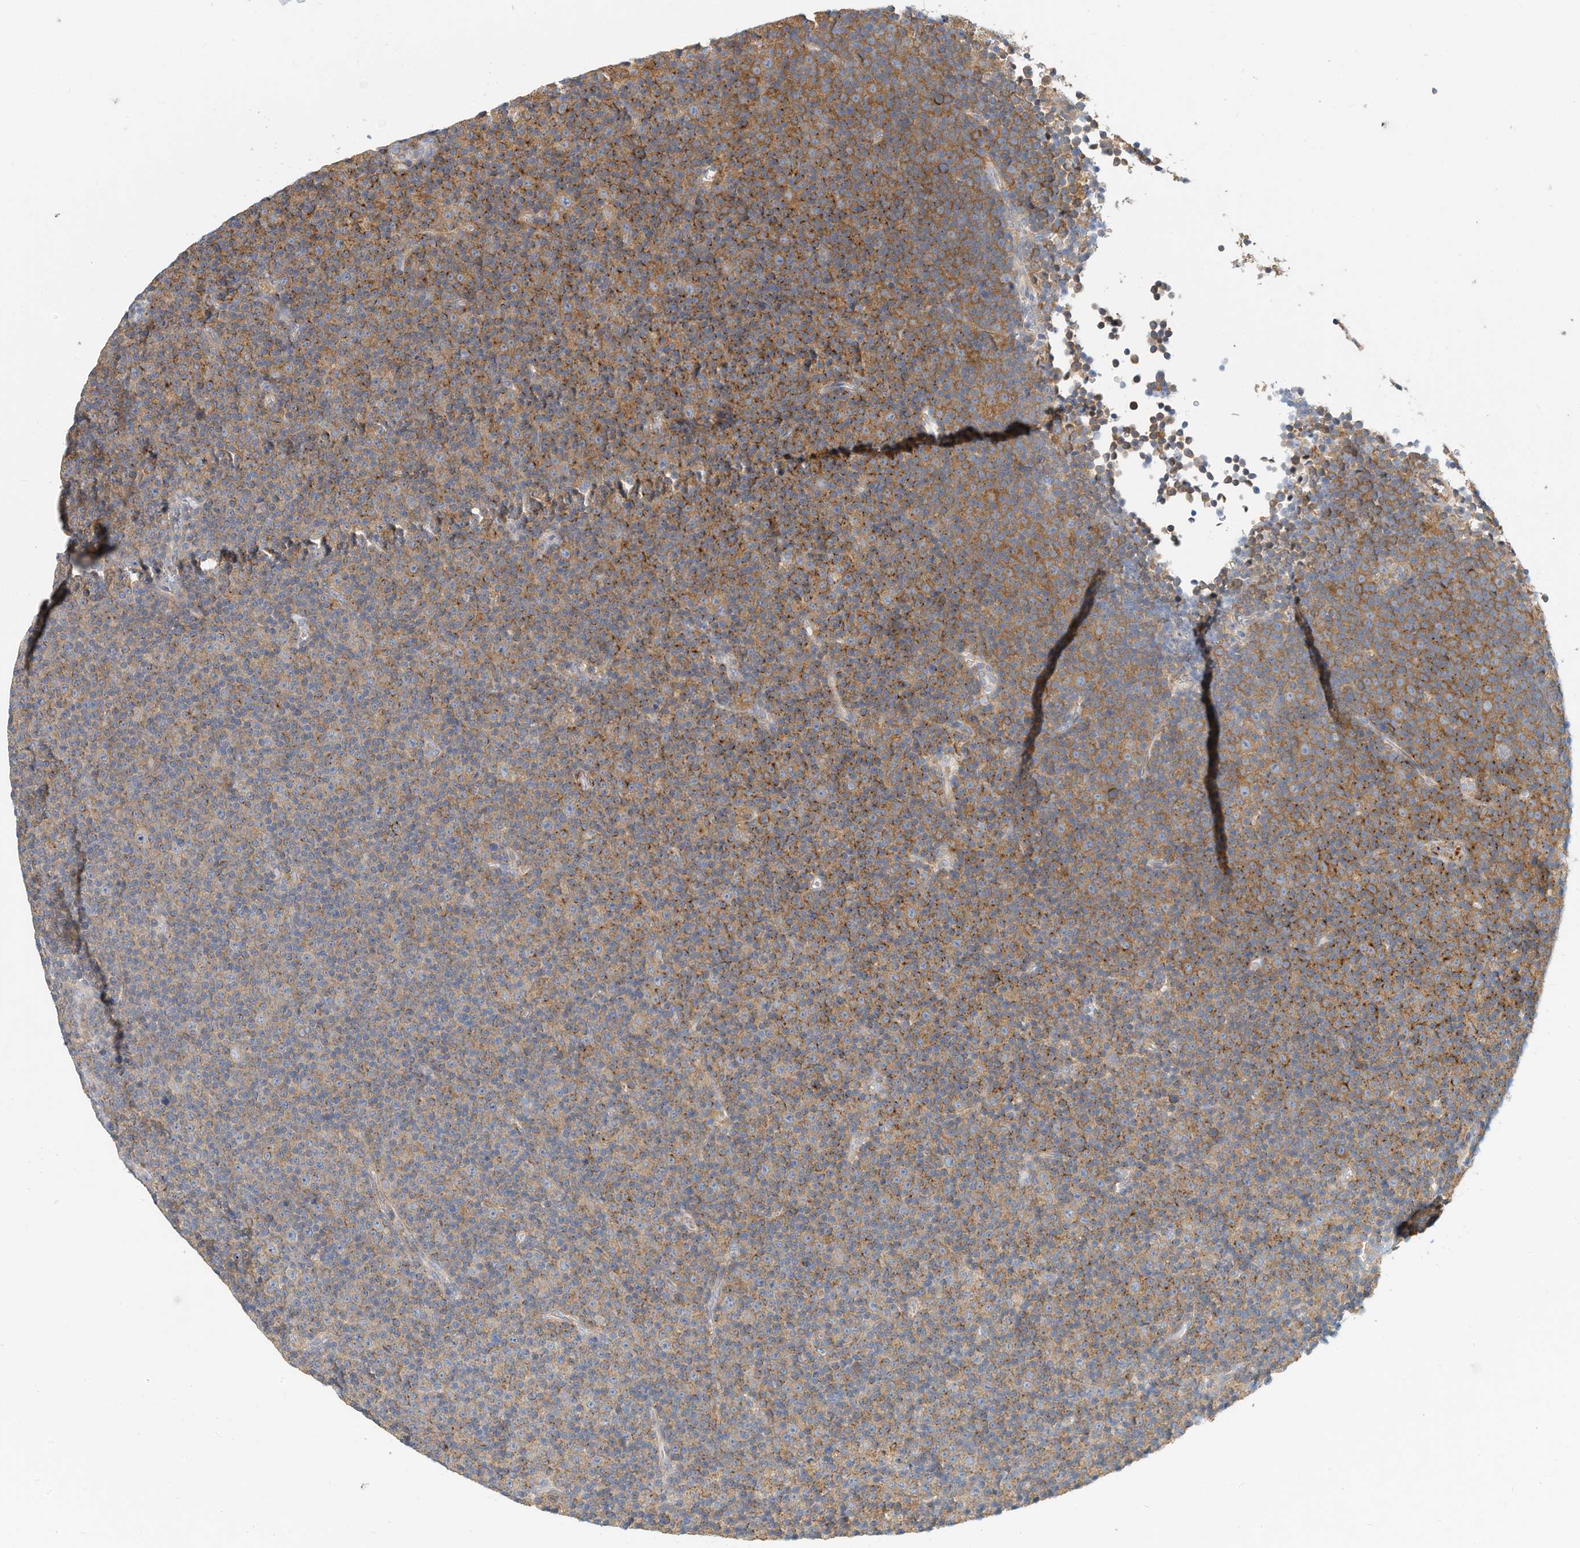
{"staining": {"intensity": "moderate", "quantity": "<25%", "location": "cytoplasmic/membranous"}, "tissue": "lymphoma", "cell_type": "Tumor cells", "image_type": "cancer", "snomed": [{"axis": "morphology", "description": "Malignant lymphoma, non-Hodgkin's type, Low grade"}, {"axis": "topography", "description": "Lymph node"}], "caption": "This histopathology image exhibits immunohistochemistry (IHC) staining of low-grade malignant lymphoma, non-Hodgkin's type, with low moderate cytoplasmic/membranous expression in approximately <25% of tumor cells.", "gene": "MICAL1", "patient": {"sex": "female", "age": 67}}